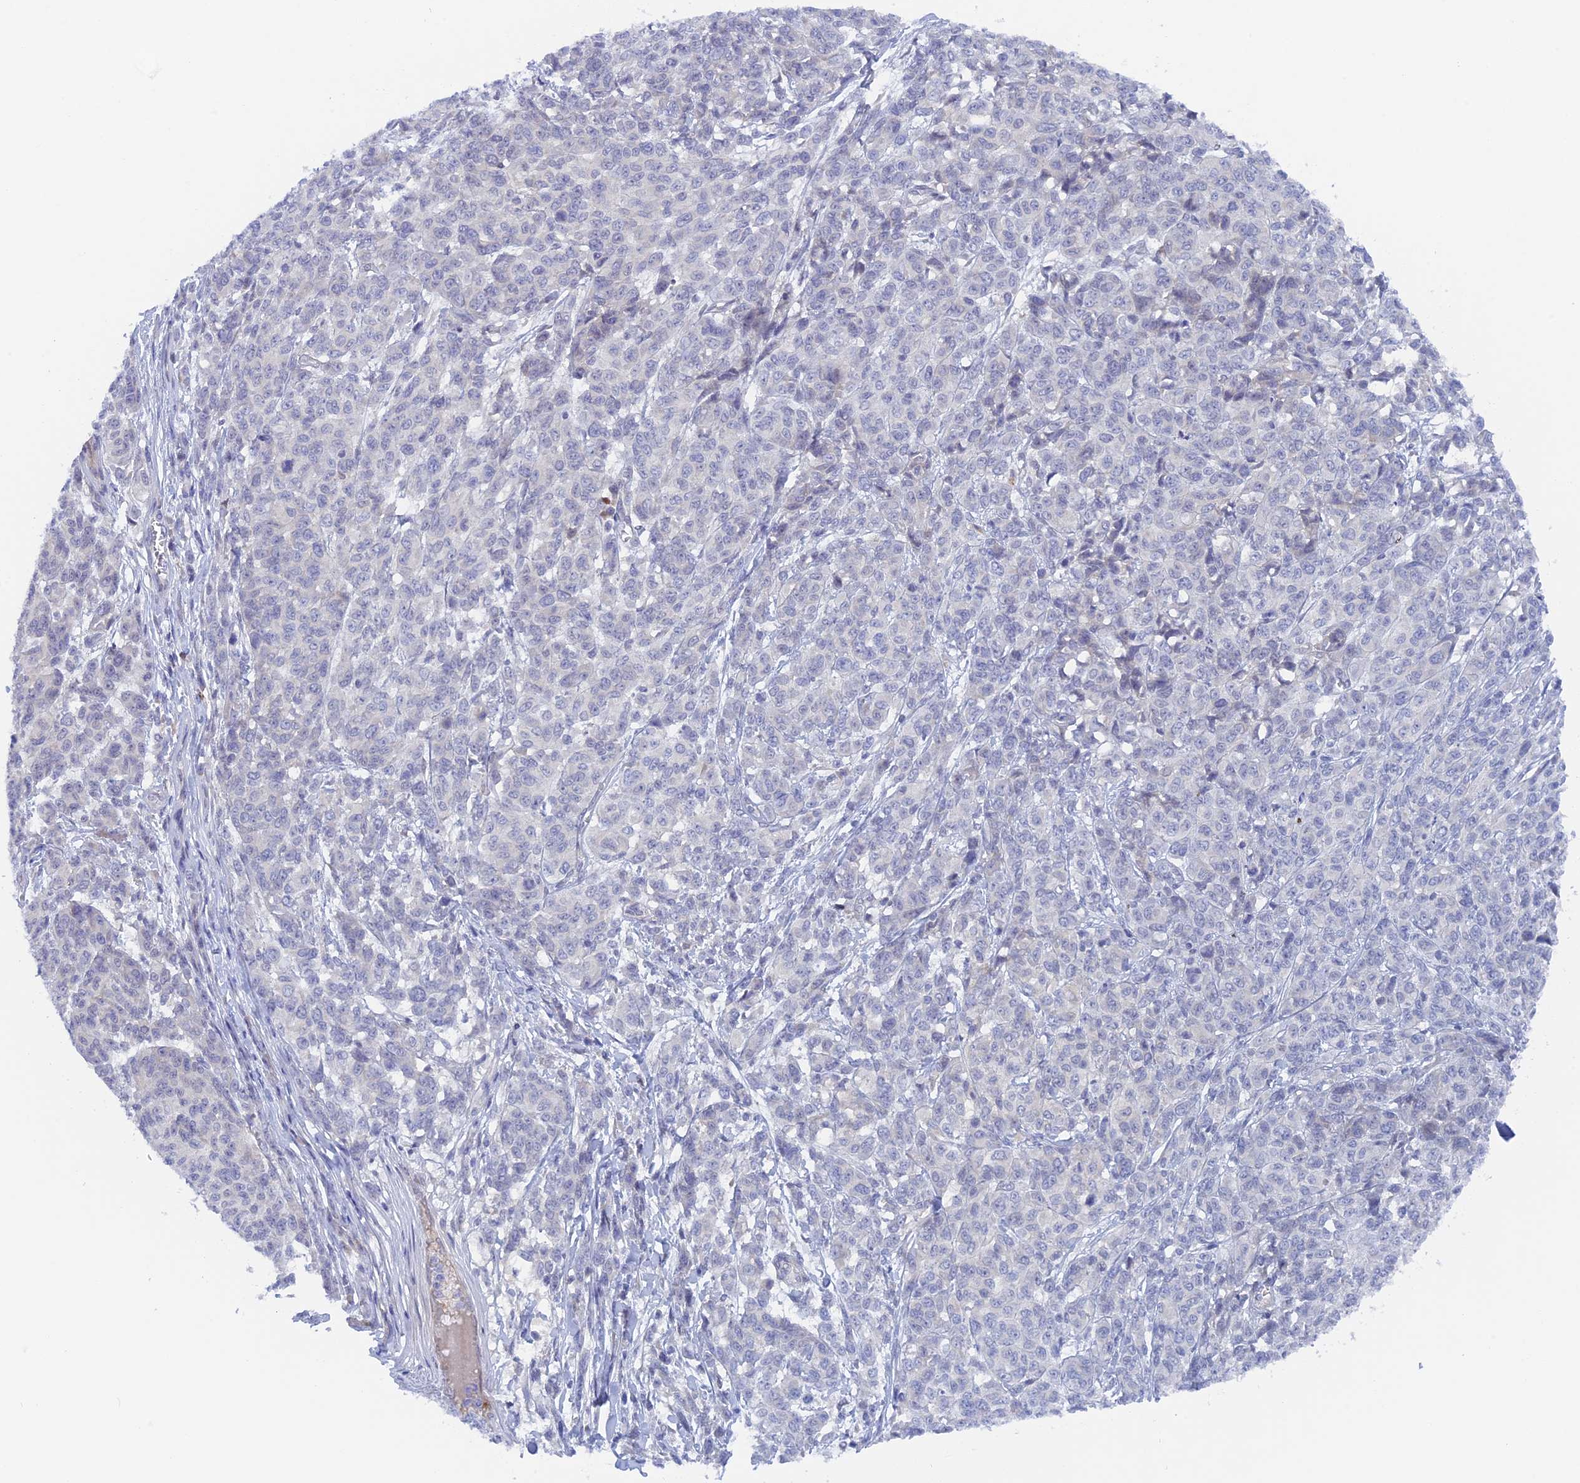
{"staining": {"intensity": "negative", "quantity": "none", "location": "none"}, "tissue": "melanoma", "cell_type": "Tumor cells", "image_type": "cancer", "snomed": [{"axis": "morphology", "description": "Malignant melanoma, NOS"}, {"axis": "topography", "description": "Skin"}], "caption": "Tumor cells are negative for brown protein staining in malignant melanoma.", "gene": "DACT3", "patient": {"sex": "male", "age": 49}}